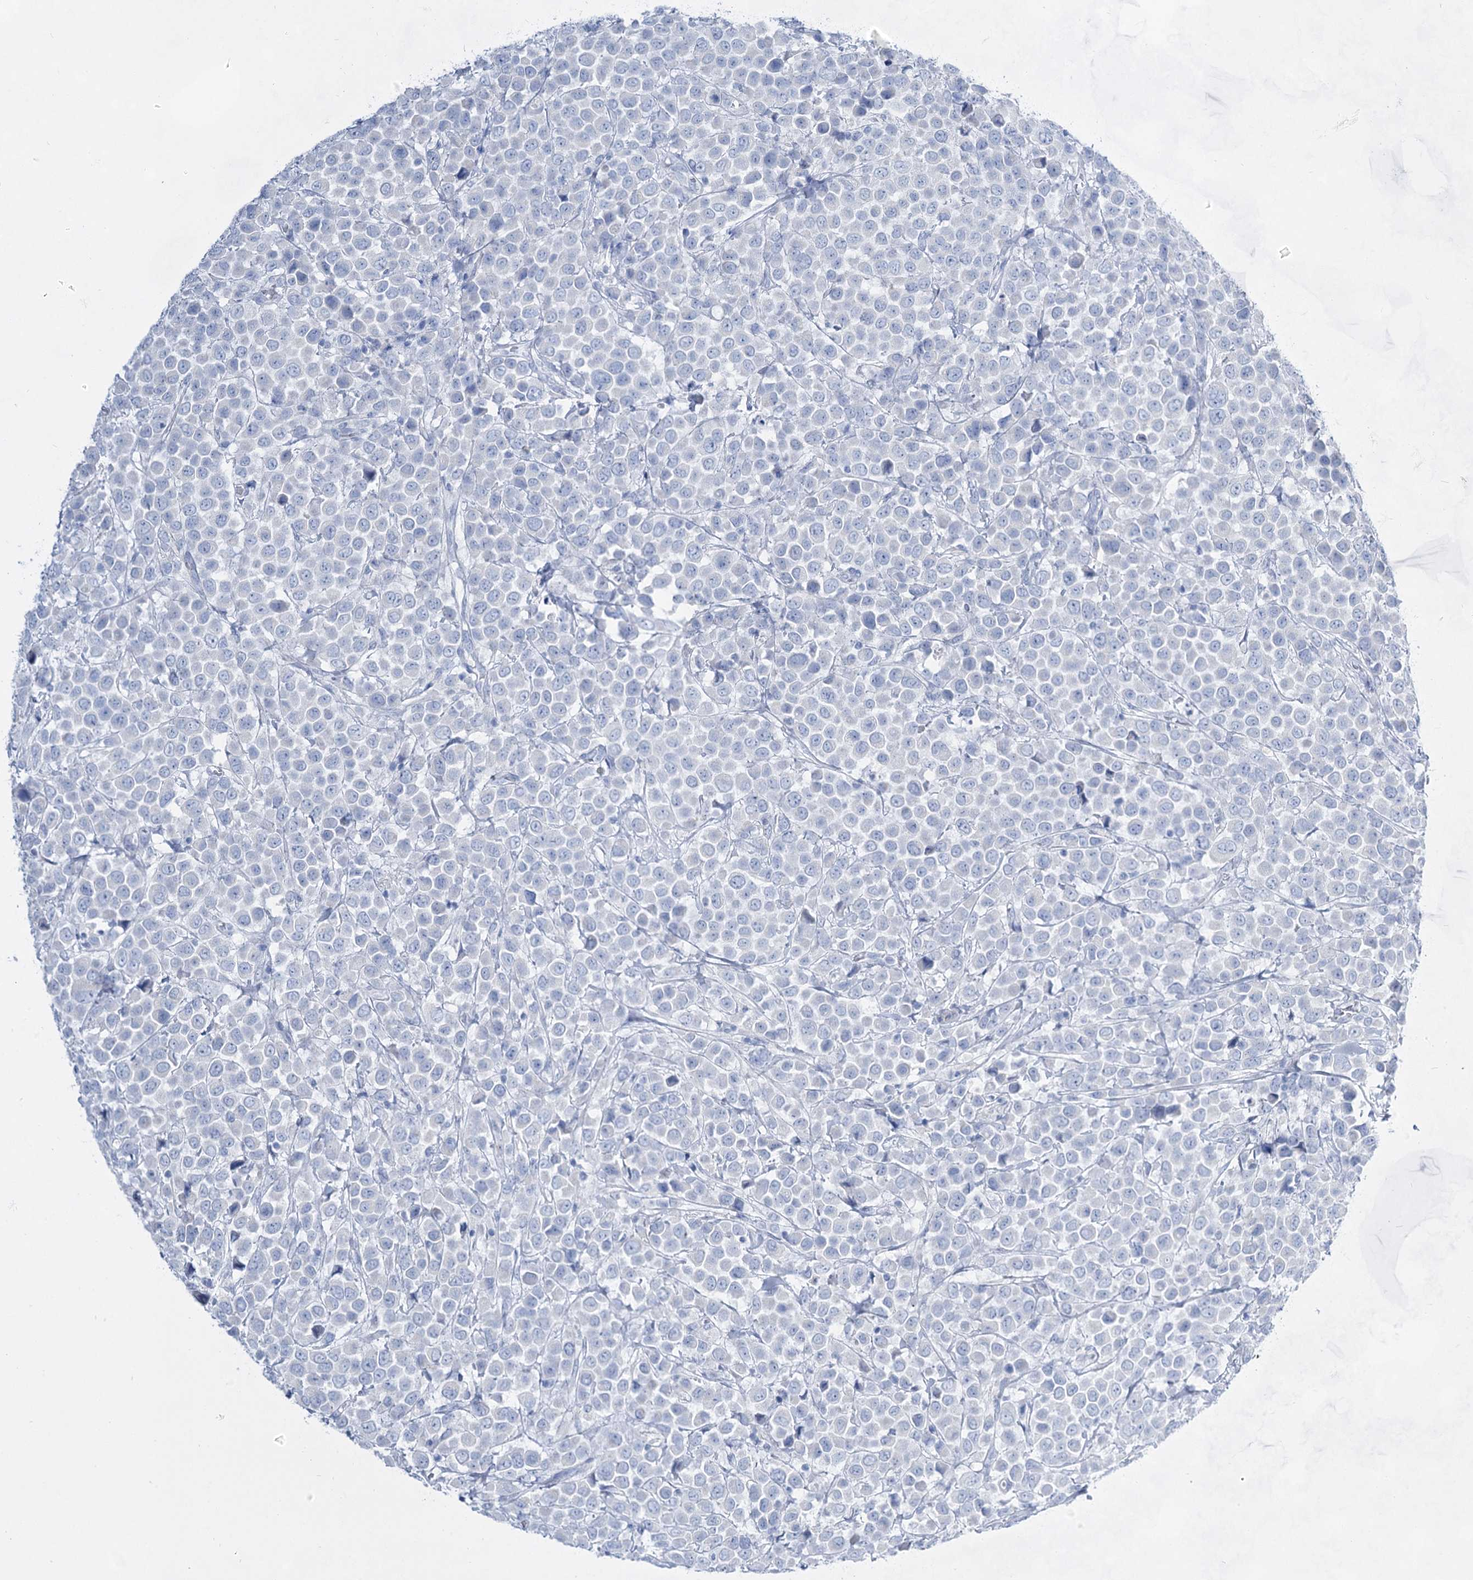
{"staining": {"intensity": "negative", "quantity": "none", "location": "none"}, "tissue": "breast cancer", "cell_type": "Tumor cells", "image_type": "cancer", "snomed": [{"axis": "morphology", "description": "Duct carcinoma"}, {"axis": "topography", "description": "Breast"}], "caption": "High power microscopy image of an immunohistochemistry (IHC) photomicrograph of breast cancer (intraductal carcinoma), revealing no significant expression in tumor cells.", "gene": "ACRV1", "patient": {"sex": "female", "age": 61}}